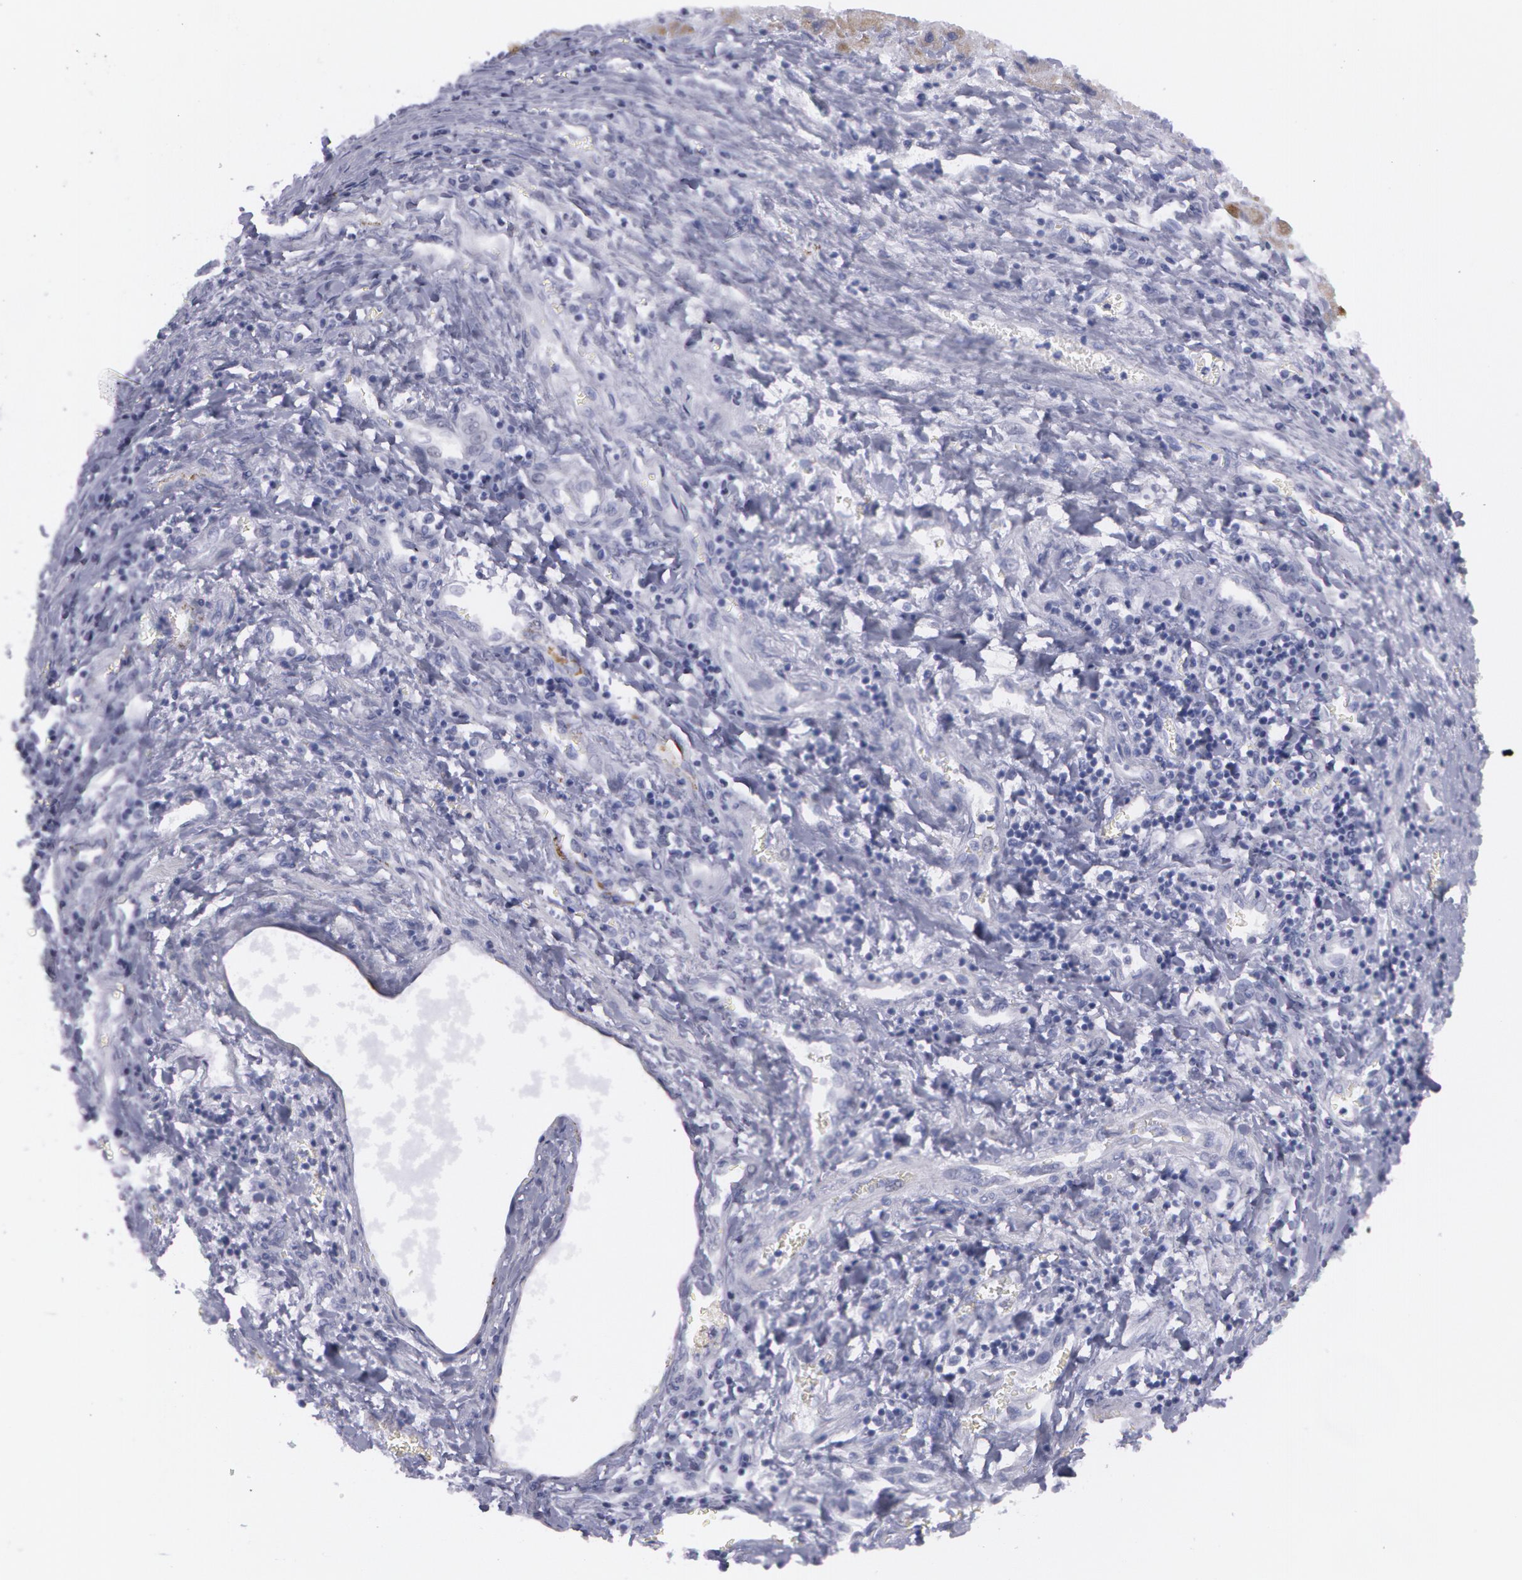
{"staining": {"intensity": "moderate", "quantity": "<25%", "location": "cytoplasmic/membranous"}, "tissue": "liver cancer", "cell_type": "Tumor cells", "image_type": "cancer", "snomed": [{"axis": "morphology", "description": "Carcinoma, Hepatocellular, NOS"}, {"axis": "topography", "description": "Liver"}], "caption": "This micrograph exhibits immunohistochemistry (IHC) staining of human liver hepatocellular carcinoma, with low moderate cytoplasmic/membranous expression in about <25% of tumor cells.", "gene": "AMACR", "patient": {"sex": "male", "age": 24}}